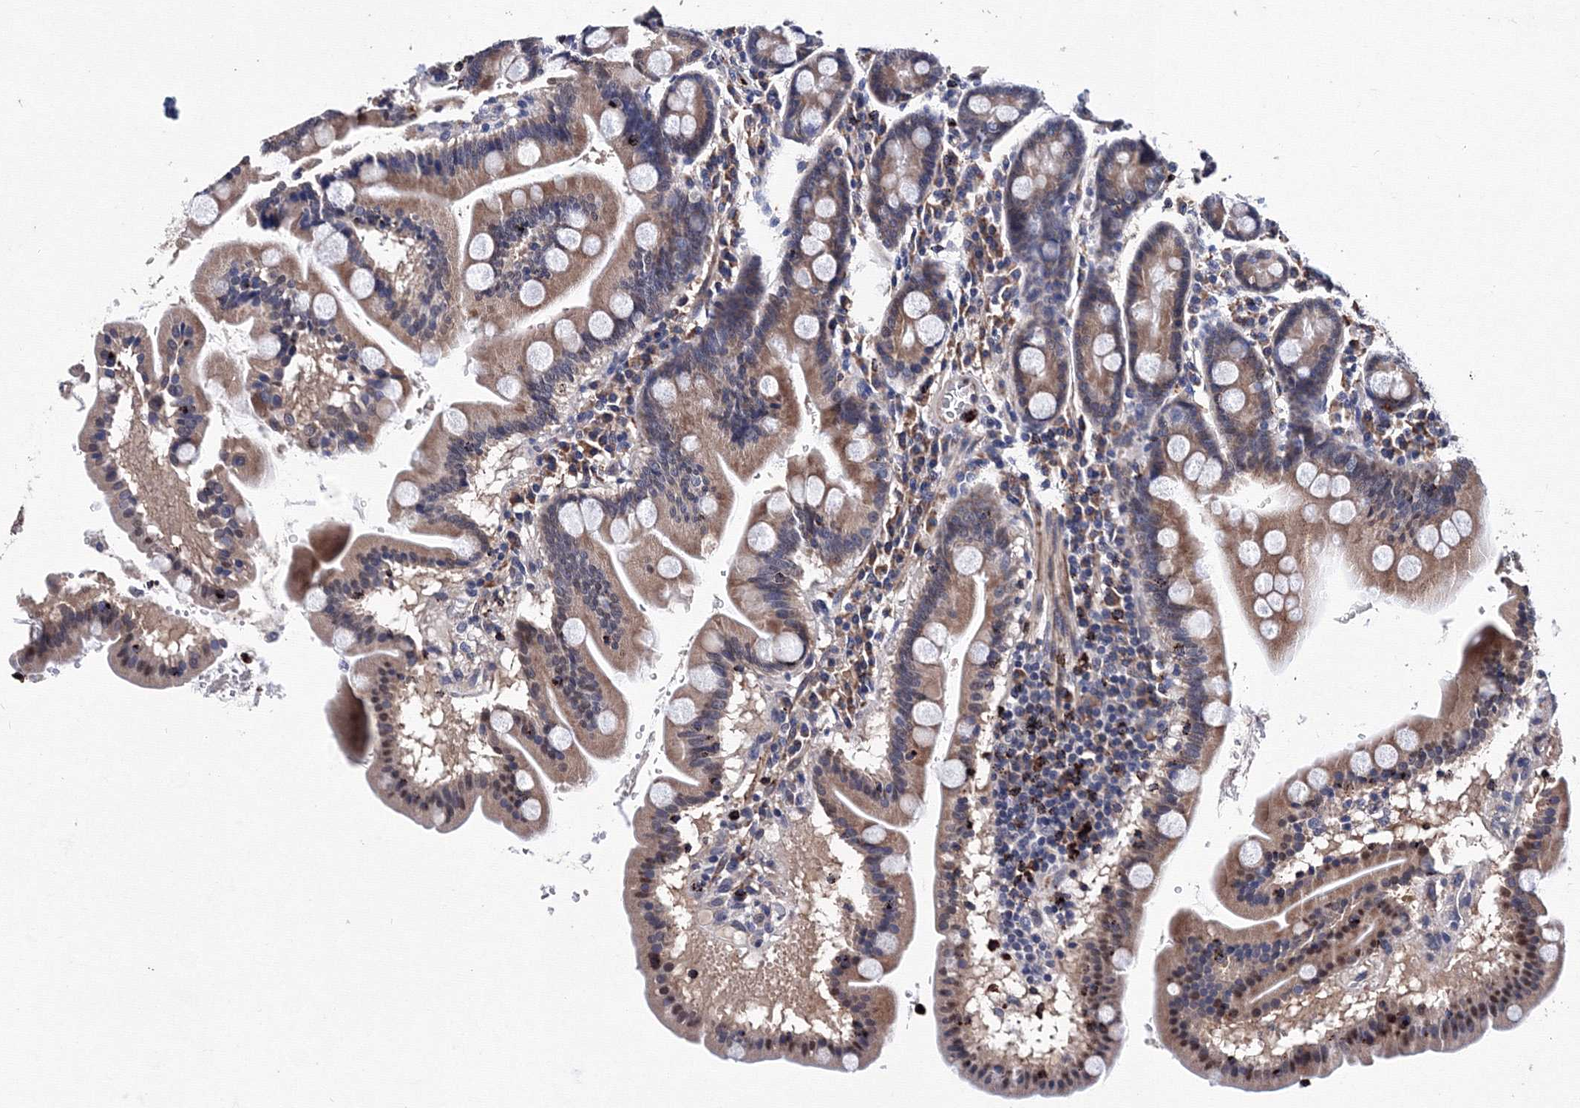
{"staining": {"intensity": "moderate", "quantity": ">75%", "location": "cytoplasmic/membranous,nuclear"}, "tissue": "duodenum", "cell_type": "Glandular cells", "image_type": "normal", "snomed": [{"axis": "morphology", "description": "Normal tissue, NOS"}, {"axis": "topography", "description": "Duodenum"}], "caption": "Duodenum stained for a protein demonstrates moderate cytoplasmic/membranous,nuclear positivity in glandular cells.", "gene": "PHYKPL", "patient": {"sex": "male", "age": 50}}